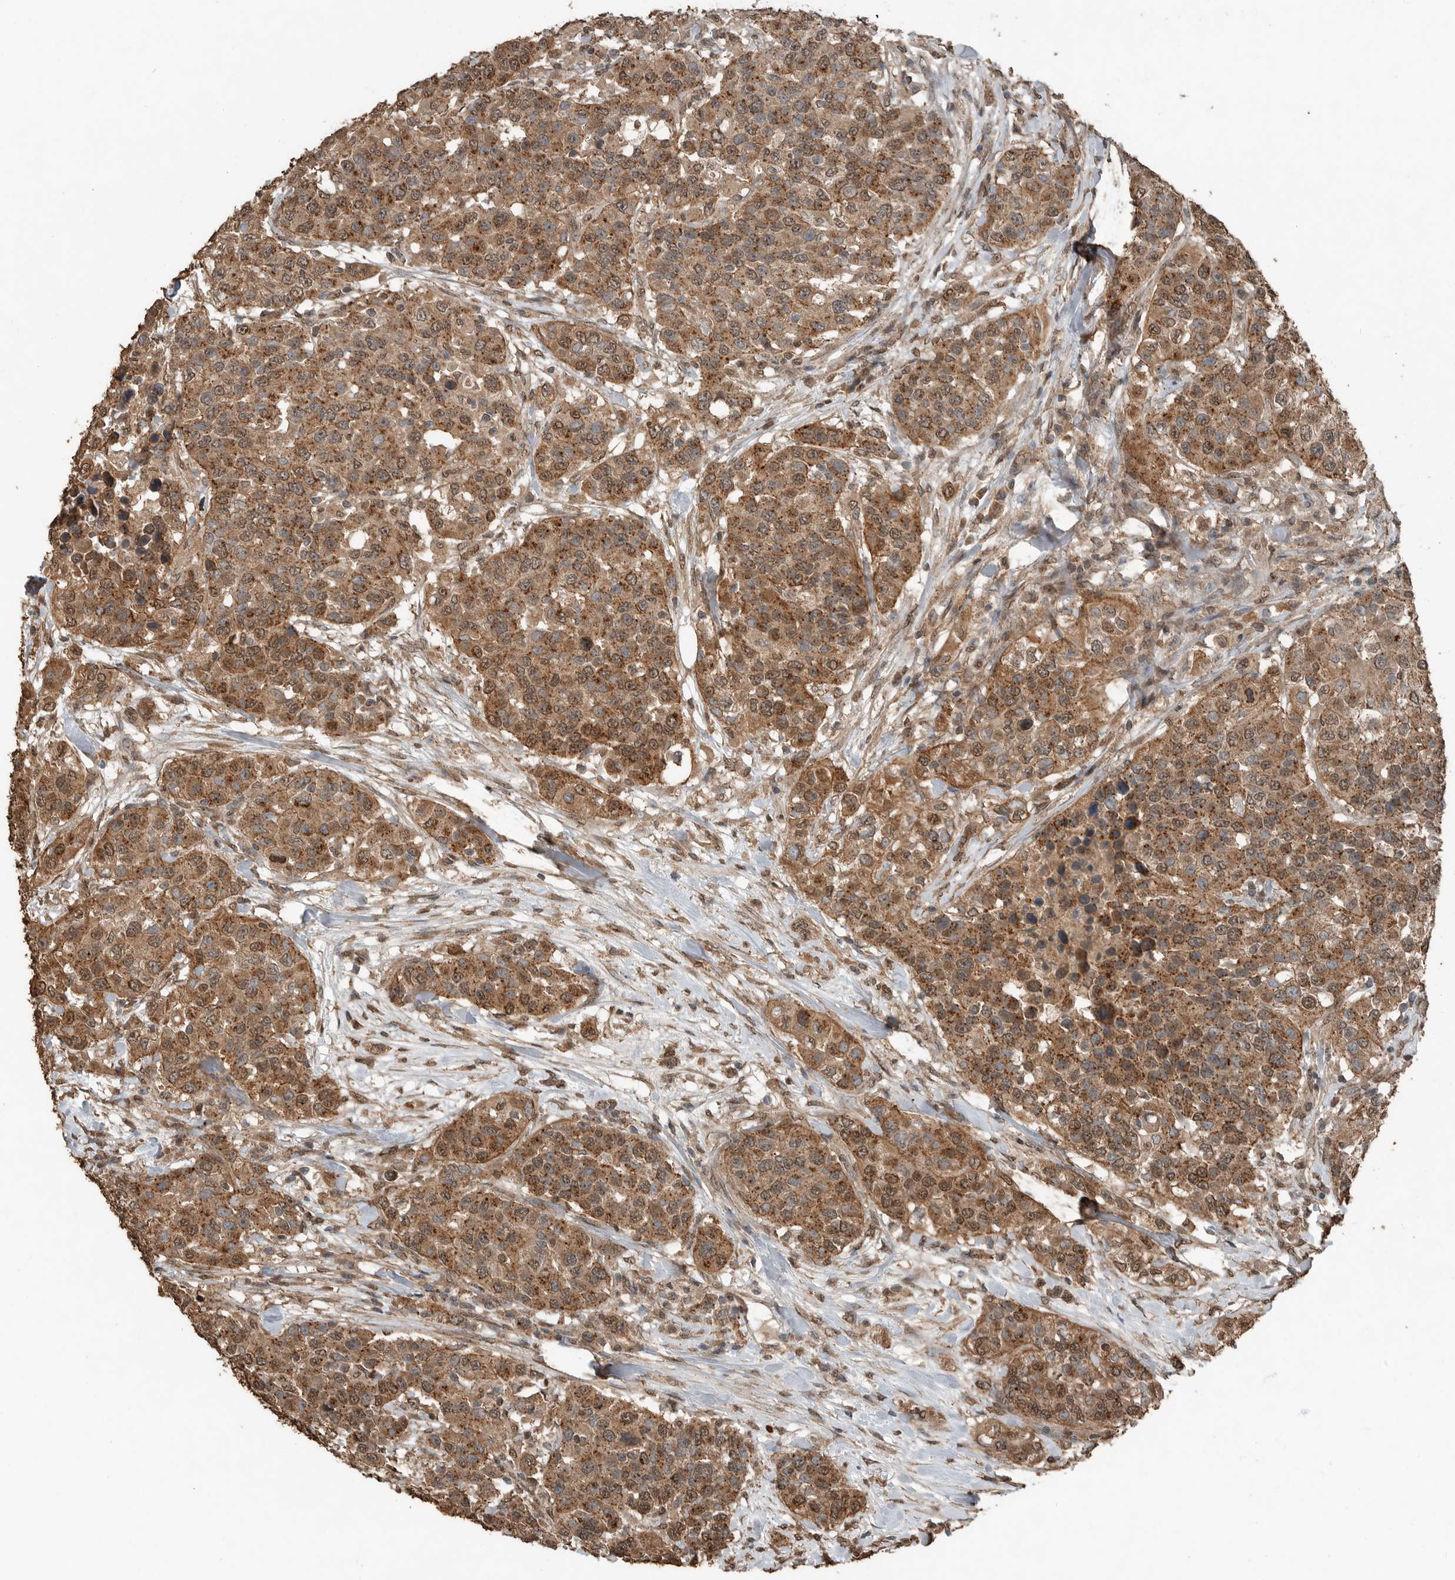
{"staining": {"intensity": "moderate", "quantity": ">75%", "location": "cytoplasmic/membranous,nuclear"}, "tissue": "urothelial cancer", "cell_type": "Tumor cells", "image_type": "cancer", "snomed": [{"axis": "morphology", "description": "Urothelial carcinoma, High grade"}, {"axis": "topography", "description": "Urinary bladder"}], "caption": "A micrograph of urothelial cancer stained for a protein exhibits moderate cytoplasmic/membranous and nuclear brown staining in tumor cells. (Brightfield microscopy of DAB IHC at high magnification).", "gene": "BLZF1", "patient": {"sex": "female", "age": 80}}